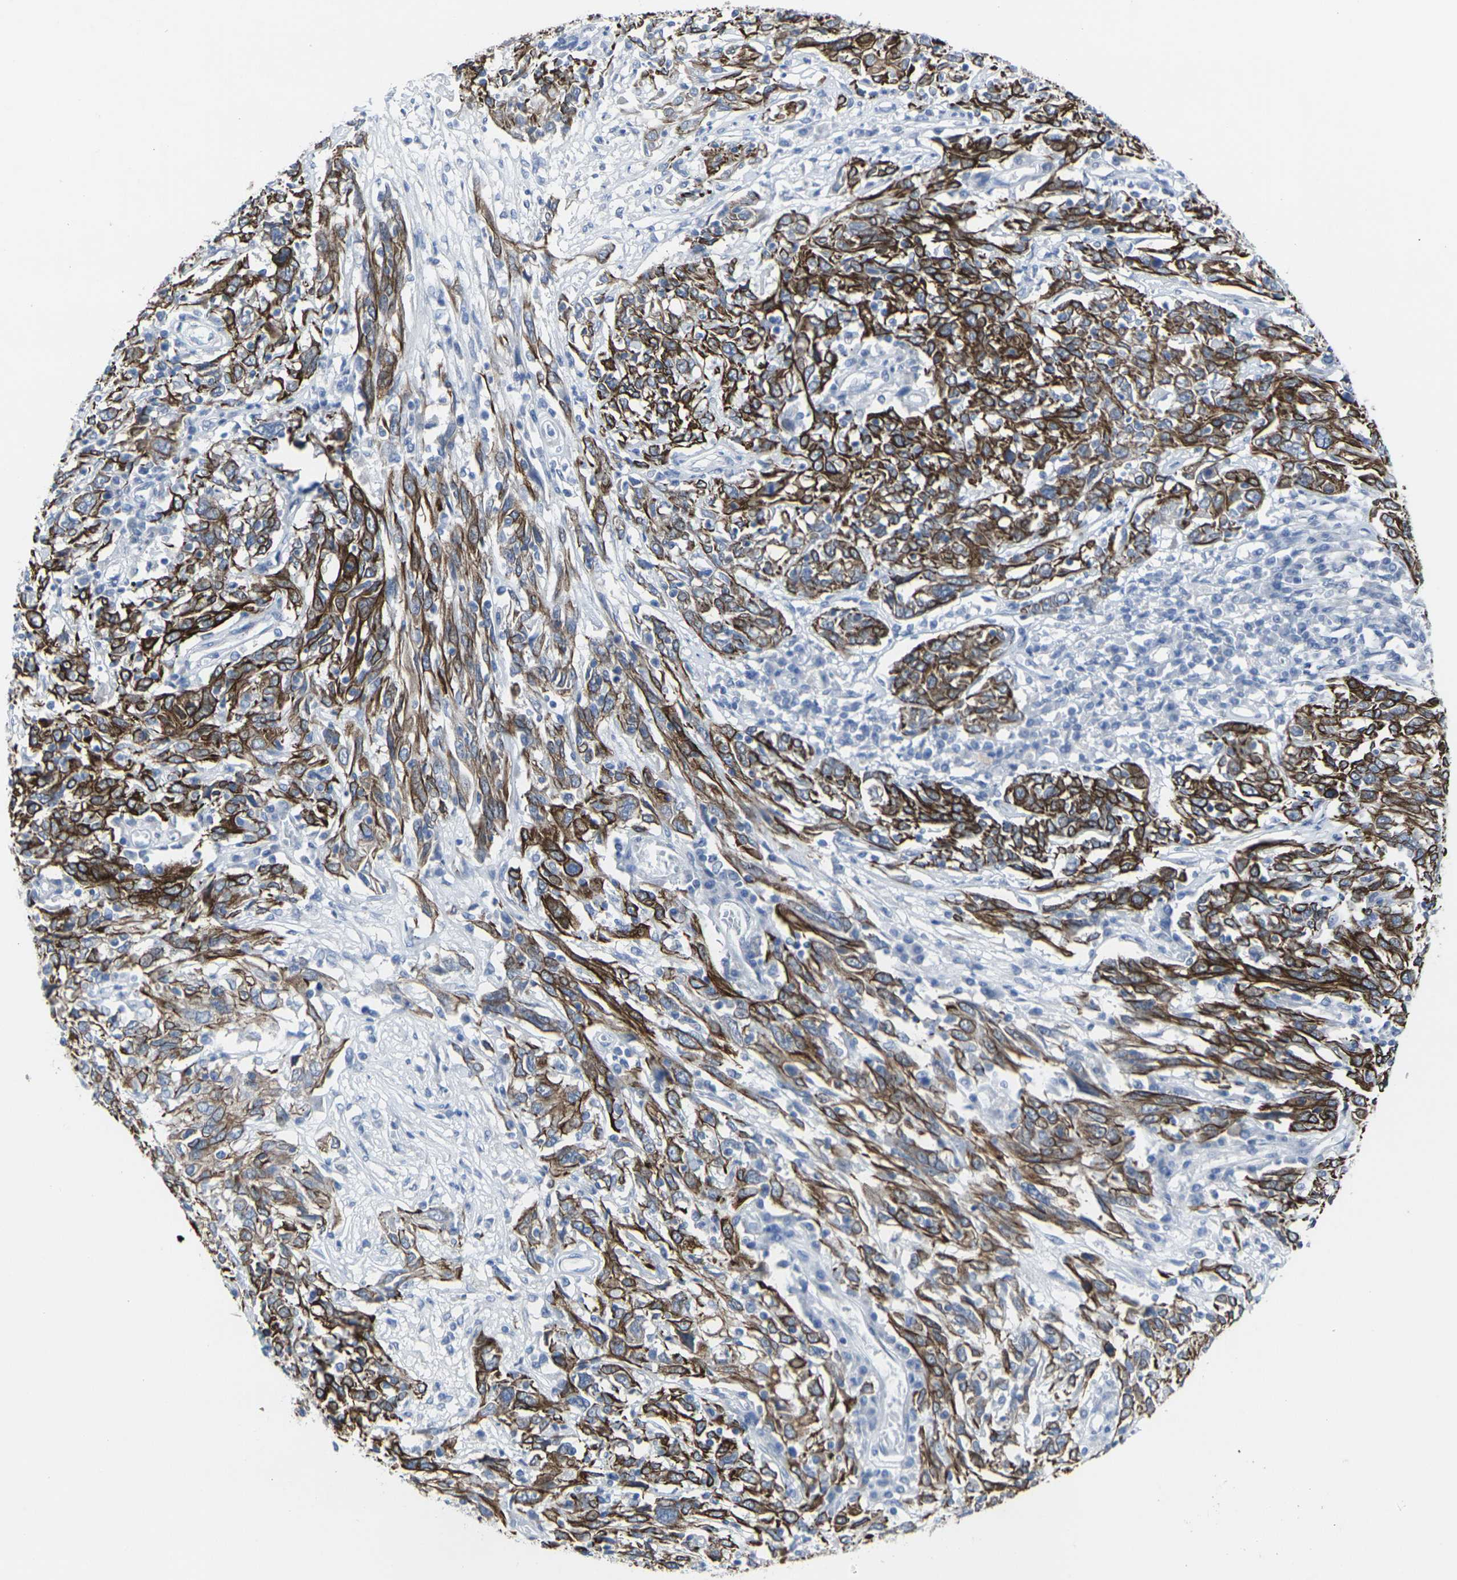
{"staining": {"intensity": "strong", "quantity": ">75%", "location": "cytoplasmic/membranous"}, "tissue": "cervical cancer", "cell_type": "Tumor cells", "image_type": "cancer", "snomed": [{"axis": "morphology", "description": "Squamous cell carcinoma, NOS"}, {"axis": "topography", "description": "Cervix"}], "caption": "The histopathology image displays a brown stain indicating the presence of a protein in the cytoplasmic/membranous of tumor cells in cervical cancer (squamous cell carcinoma).", "gene": "ANKRD46", "patient": {"sex": "female", "age": 46}}